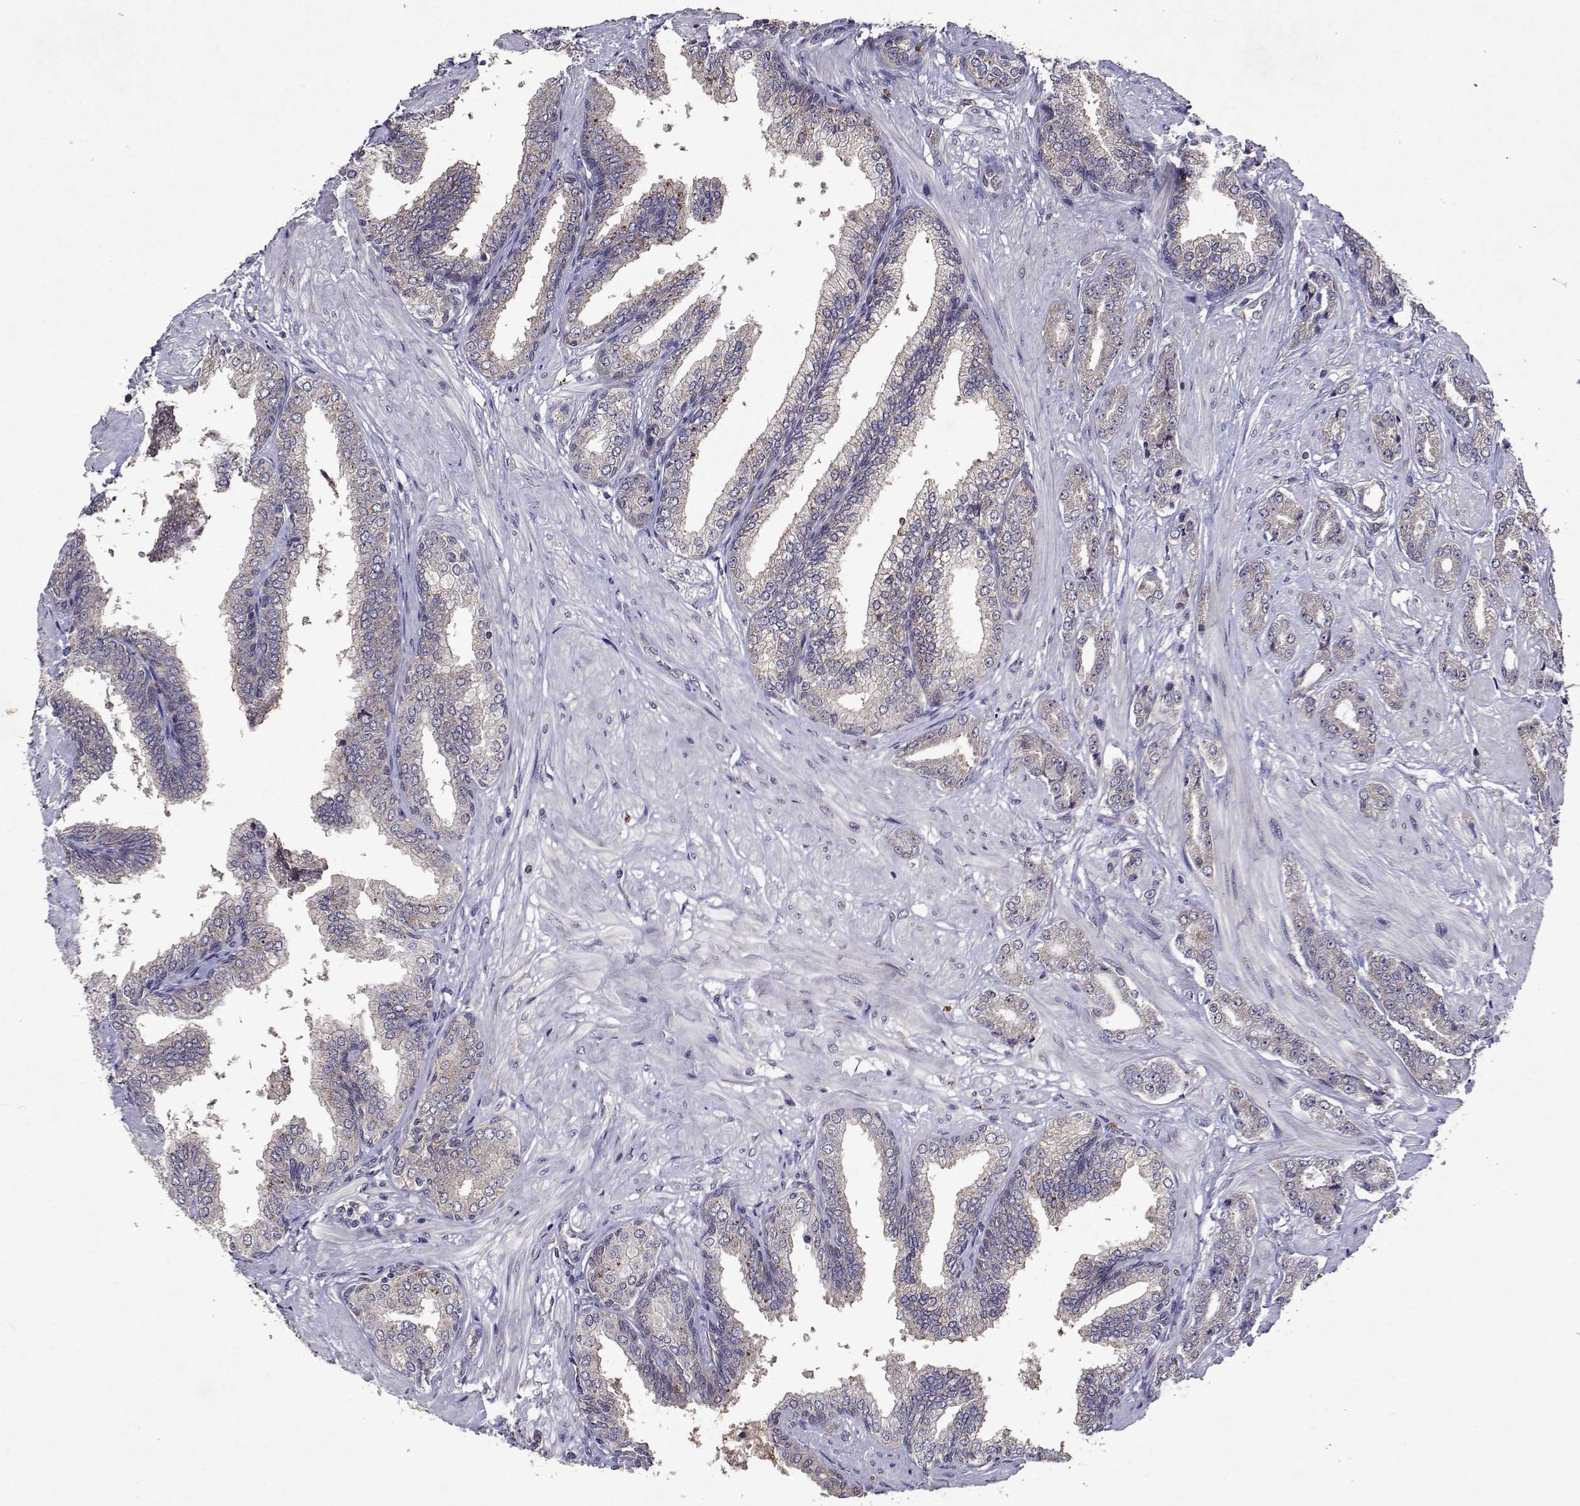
{"staining": {"intensity": "negative", "quantity": "none", "location": "none"}, "tissue": "prostate cancer", "cell_type": "Tumor cells", "image_type": "cancer", "snomed": [{"axis": "morphology", "description": "Adenocarcinoma, Low grade"}, {"axis": "topography", "description": "Prostate"}], "caption": "Prostate cancer was stained to show a protein in brown. There is no significant staining in tumor cells.", "gene": "TARBP2", "patient": {"sex": "male", "age": 55}}